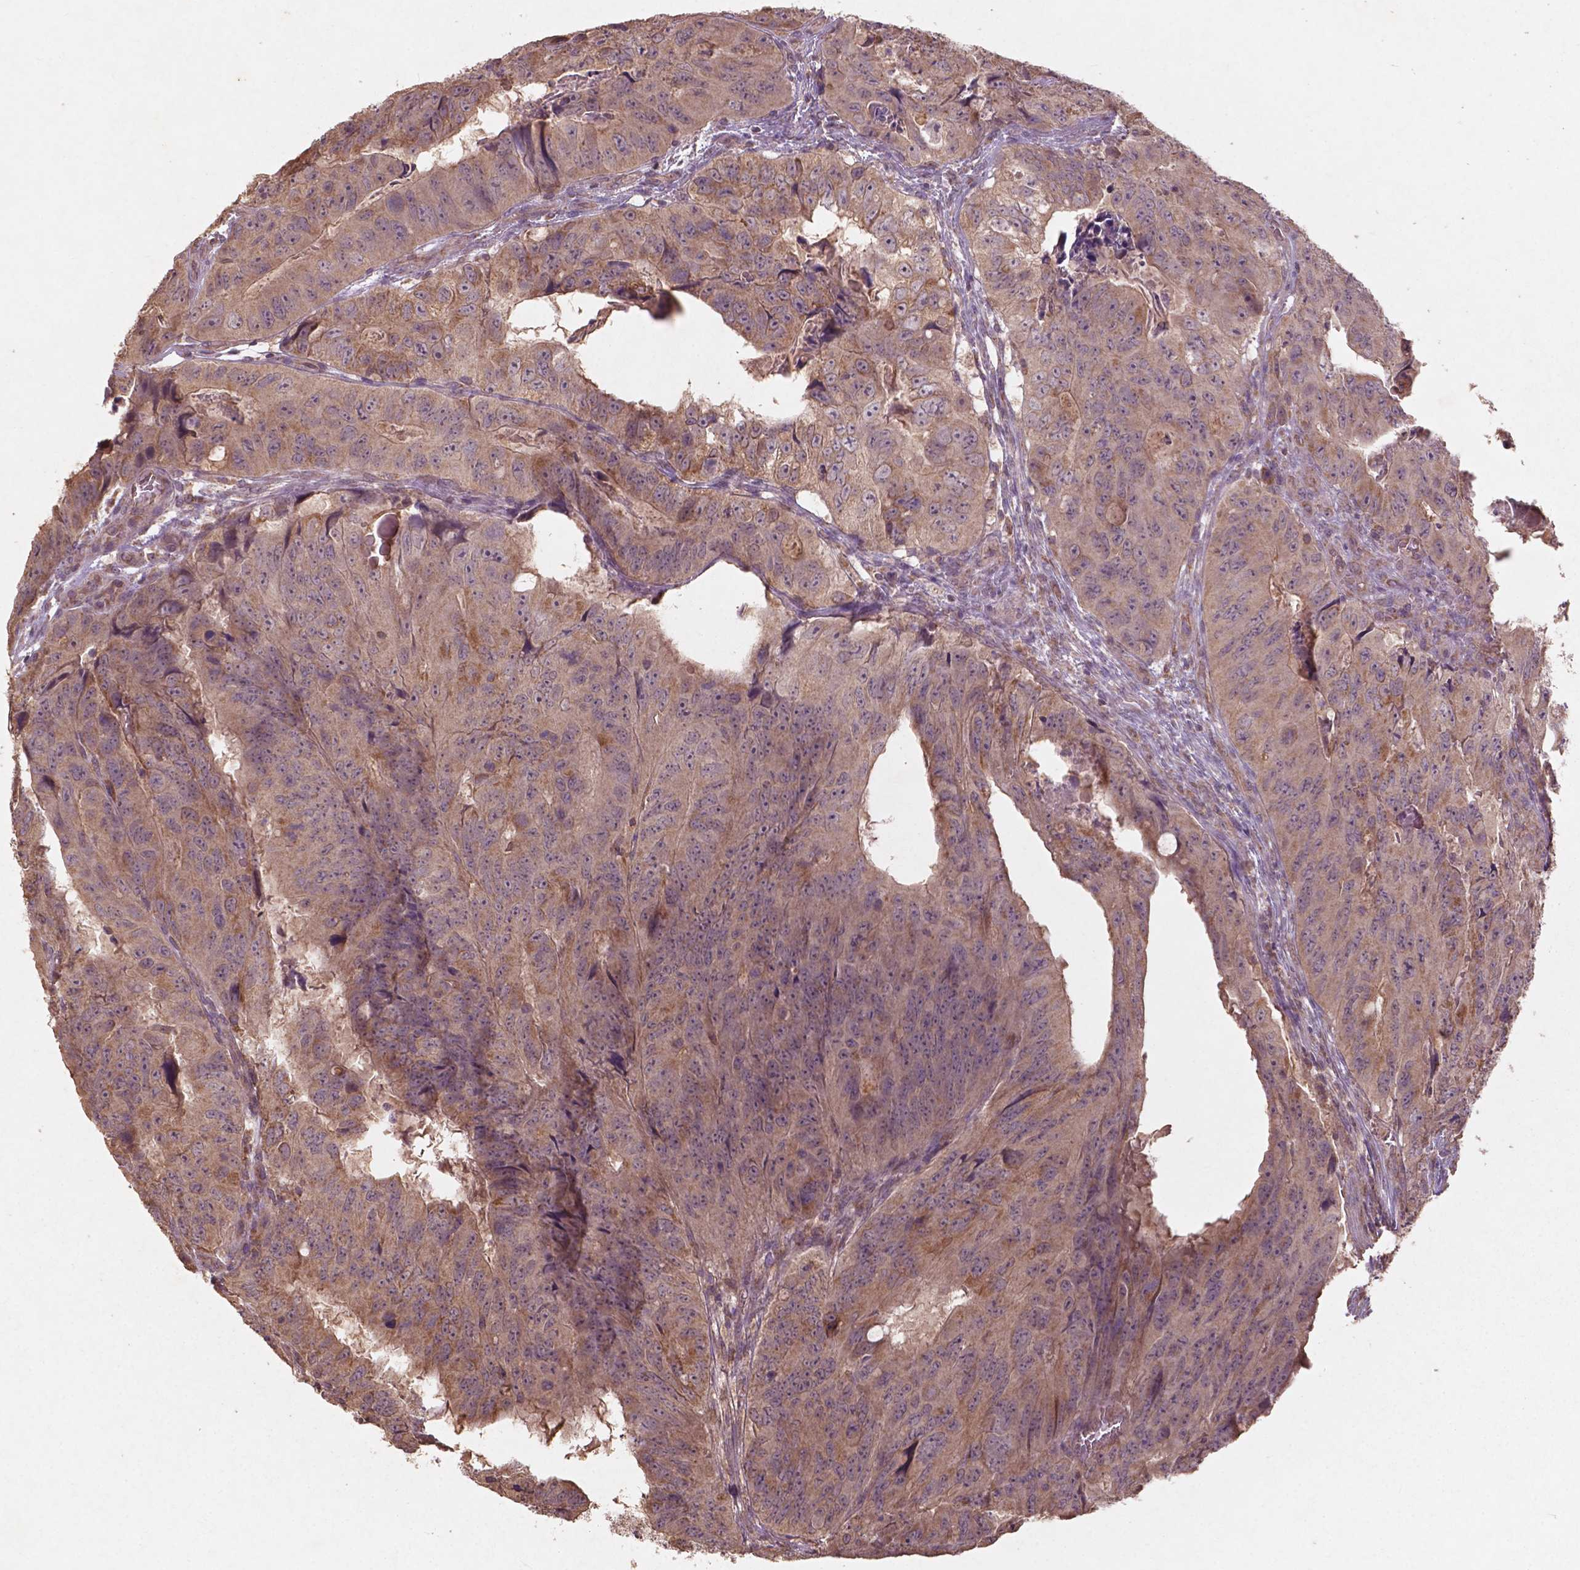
{"staining": {"intensity": "moderate", "quantity": "<25%", "location": "cytoplasmic/membranous"}, "tissue": "colorectal cancer", "cell_type": "Tumor cells", "image_type": "cancer", "snomed": [{"axis": "morphology", "description": "Adenocarcinoma, NOS"}, {"axis": "topography", "description": "Colon"}], "caption": "The histopathology image displays staining of colorectal adenocarcinoma, revealing moderate cytoplasmic/membranous protein positivity (brown color) within tumor cells.", "gene": "ST6GALNAC5", "patient": {"sex": "male", "age": 79}}